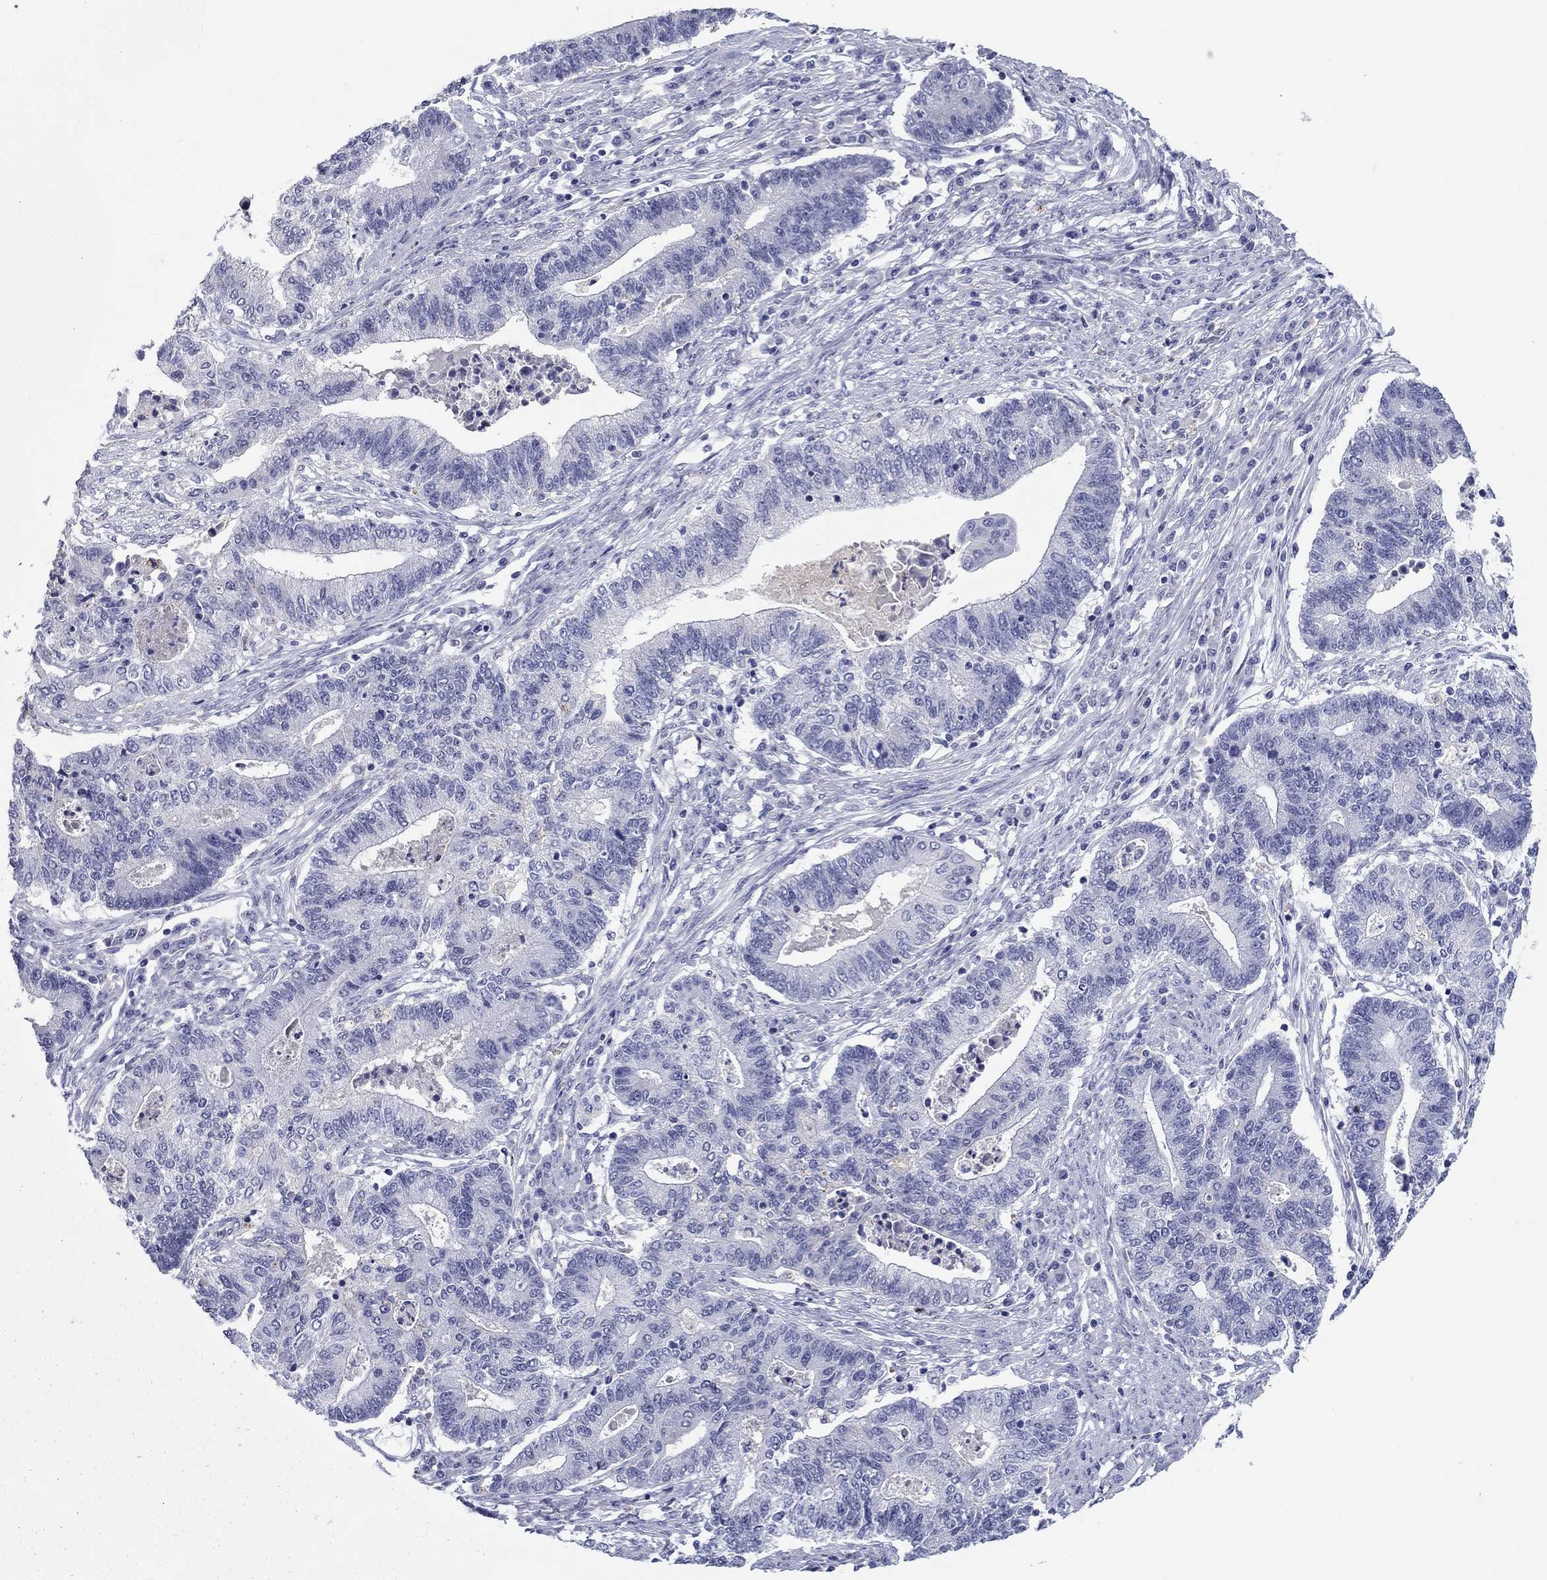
{"staining": {"intensity": "negative", "quantity": "none", "location": "none"}, "tissue": "endometrial cancer", "cell_type": "Tumor cells", "image_type": "cancer", "snomed": [{"axis": "morphology", "description": "Adenocarcinoma, NOS"}, {"axis": "topography", "description": "Uterus"}, {"axis": "topography", "description": "Endometrium"}], "caption": "There is no significant expression in tumor cells of adenocarcinoma (endometrial).", "gene": "TCFL5", "patient": {"sex": "female", "age": 54}}